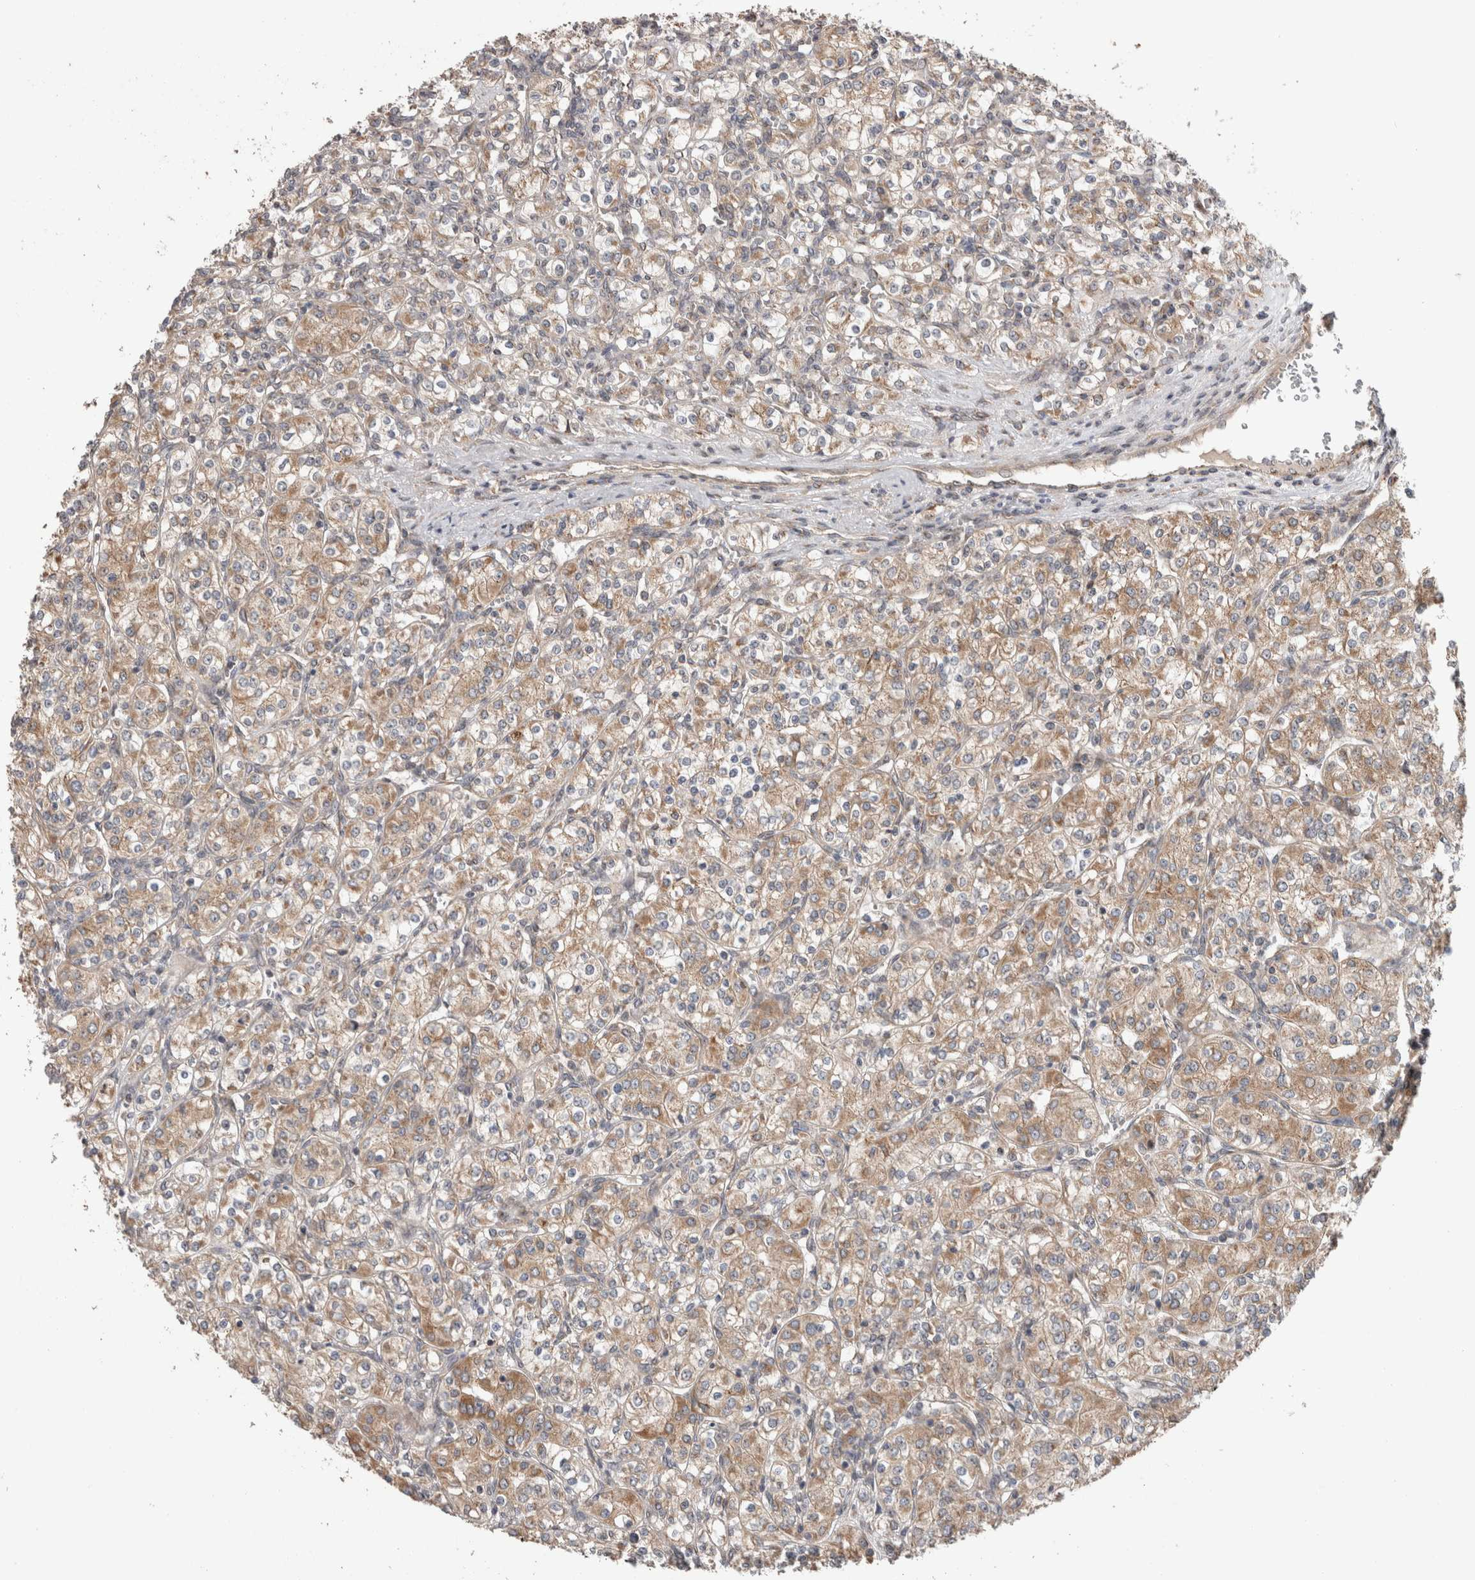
{"staining": {"intensity": "moderate", "quantity": ">75%", "location": "cytoplasmic/membranous"}, "tissue": "renal cancer", "cell_type": "Tumor cells", "image_type": "cancer", "snomed": [{"axis": "morphology", "description": "Adenocarcinoma, NOS"}, {"axis": "topography", "description": "Kidney"}], "caption": "Immunohistochemistry of human renal cancer (adenocarcinoma) shows medium levels of moderate cytoplasmic/membranous expression in about >75% of tumor cells.", "gene": "TRIM5", "patient": {"sex": "male", "age": 77}}